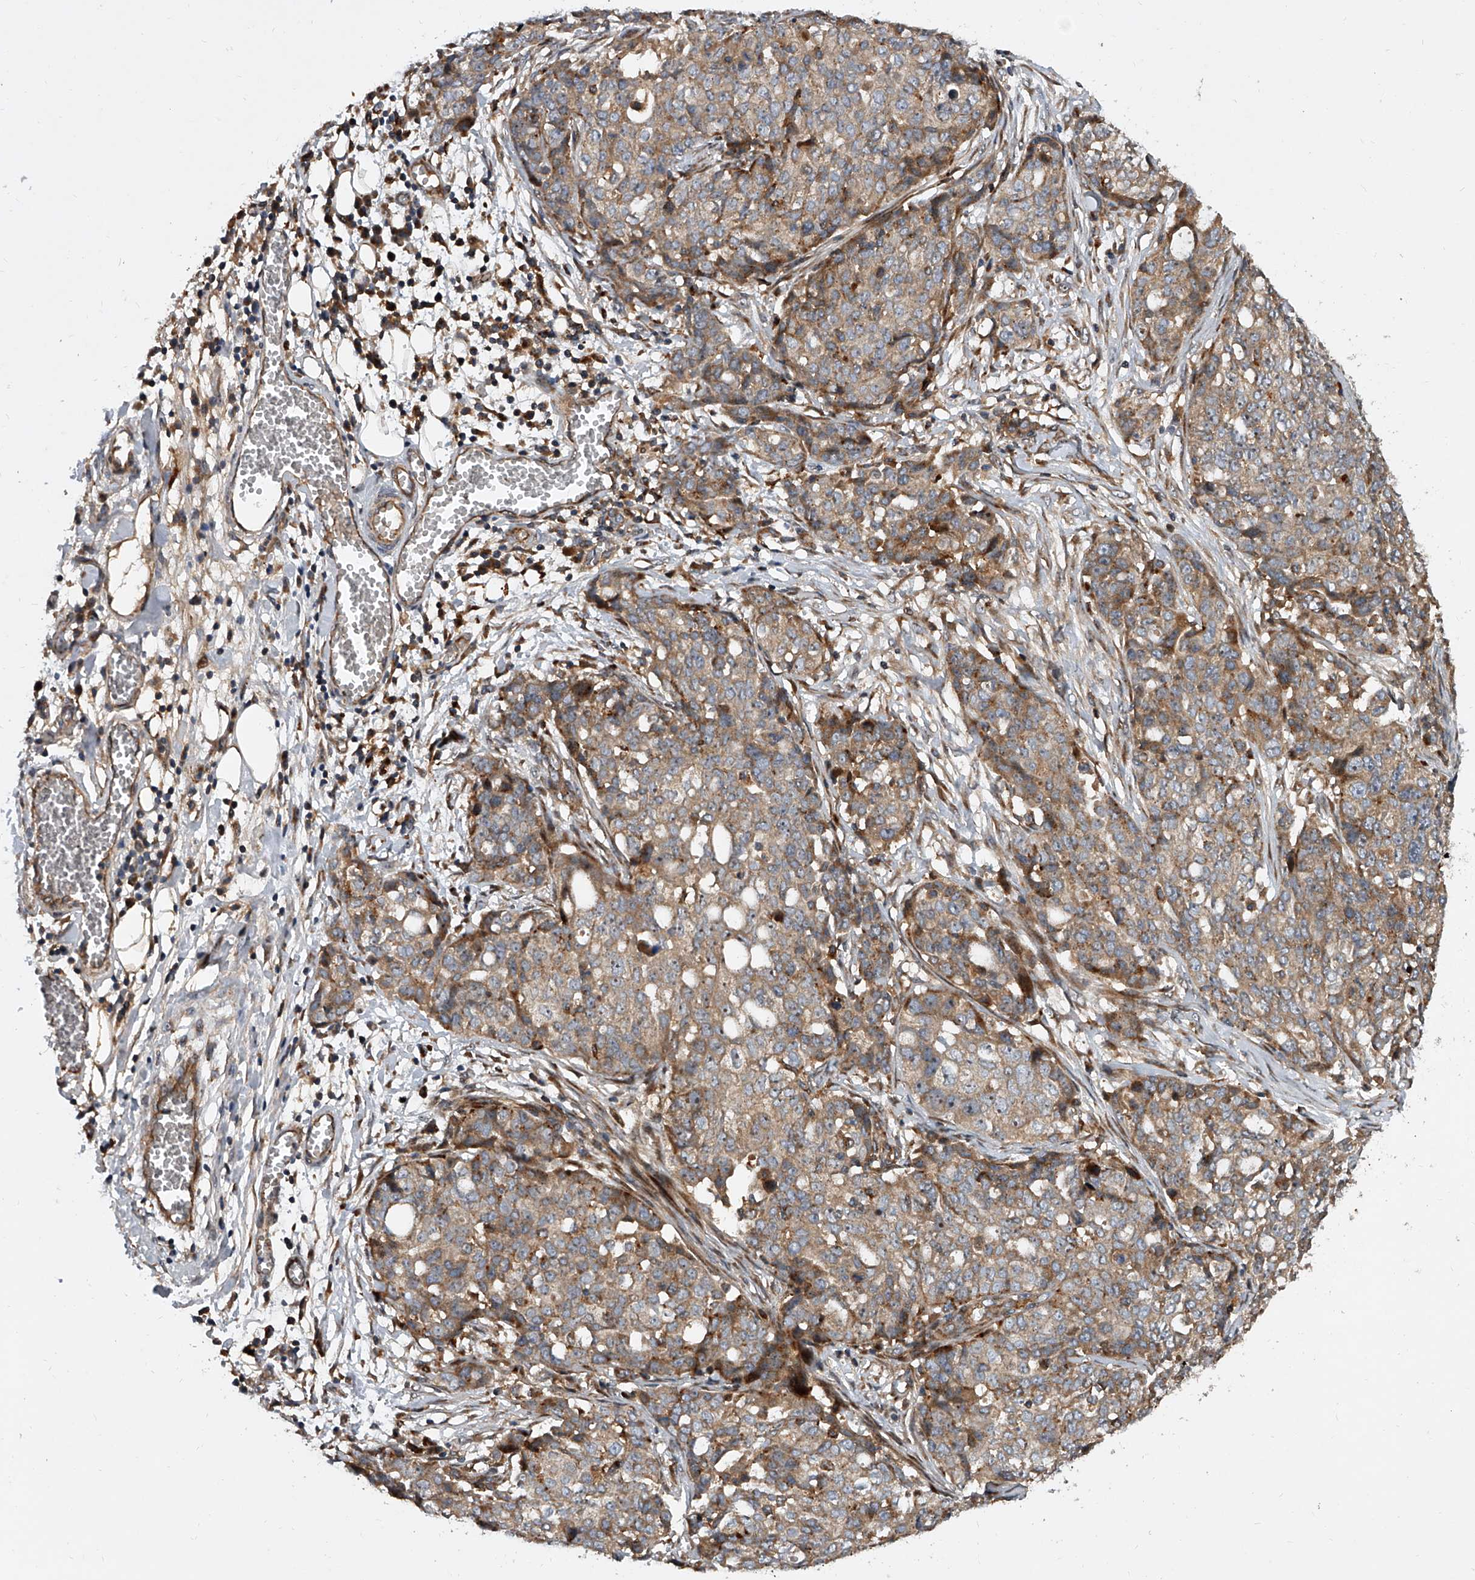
{"staining": {"intensity": "moderate", "quantity": ">75%", "location": "cytoplasmic/membranous"}, "tissue": "ovarian cancer", "cell_type": "Tumor cells", "image_type": "cancer", "snomed": [{"axis": "morphology", "description": "Cystadenocarcinoma, serous, NOS"}, {"axis": "topography", "description": "Soft tissue"}, {"axis": "topography", "description": "Ovary"}], "caption": "A medium amount of moderate cytoplasmic/membranous positivity is seen in about >75% of tumor cells in serous cystadenocarcinoma (ovarian) tissue.", "gene": "USP47", "patient": {"sex": "female", "age": 57}}